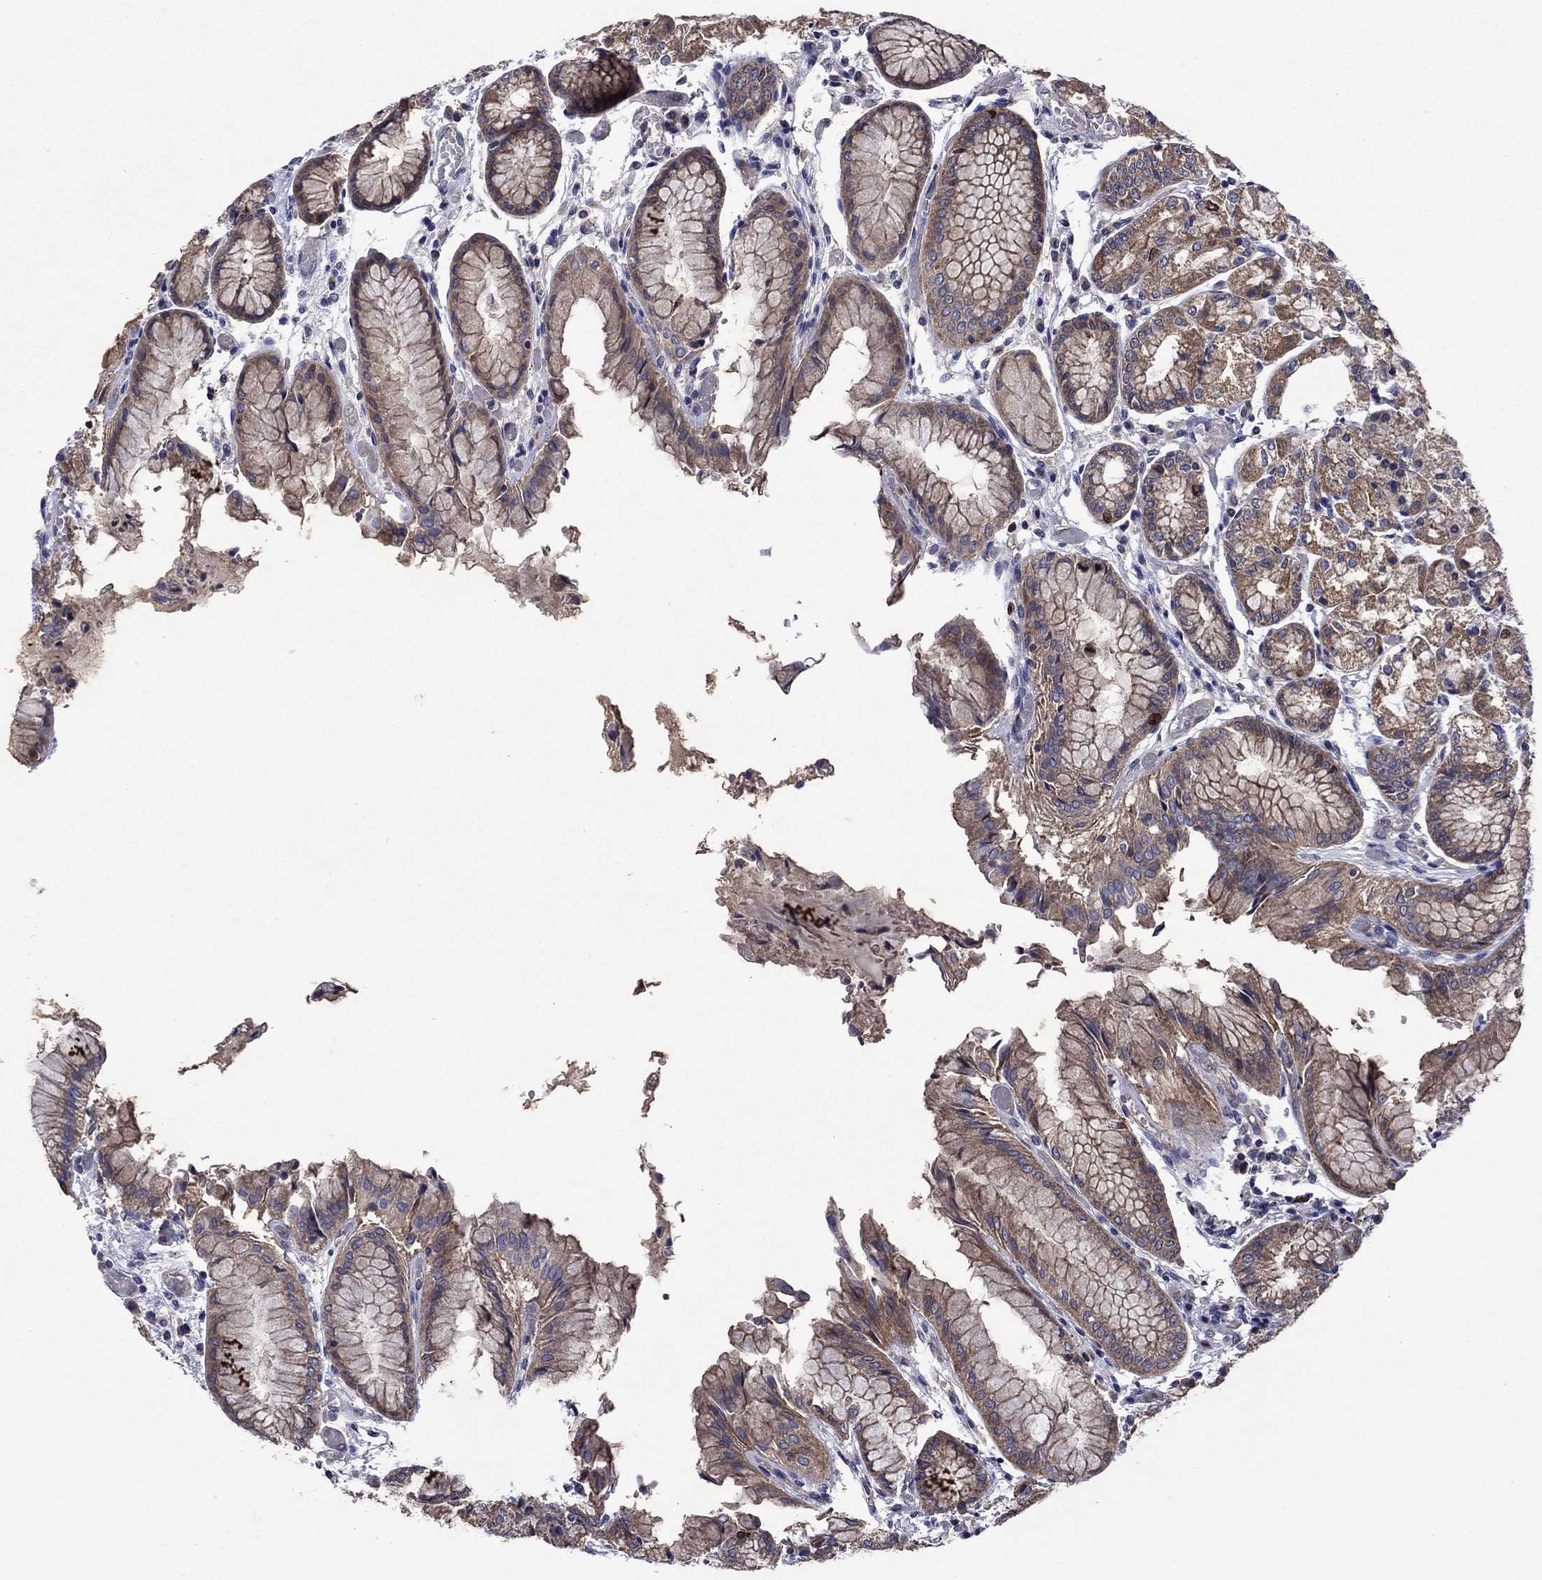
{"staining": {"intensity": "moderate", "quantity": "<25%", "location": "cytoplasmic/membranous"}, "tissue": "stomach", "cell_type": "Glandular cells", "image_type": "normal", "snomed": [{"axis": "morphology", "description": "Normal tissue, NOS"}, {"axis": "topography", "description": "Stomach, upper"}], "caption": "Glandular cells show low levels of moderate cytoplasmic/membranous staining in about <25% of cells in benign human stomach. (brown staining indicates protein expression, while blue staining denotes nuclei).", "gene": "KIF22", "patient": {"sex": "male", "age": 72}}